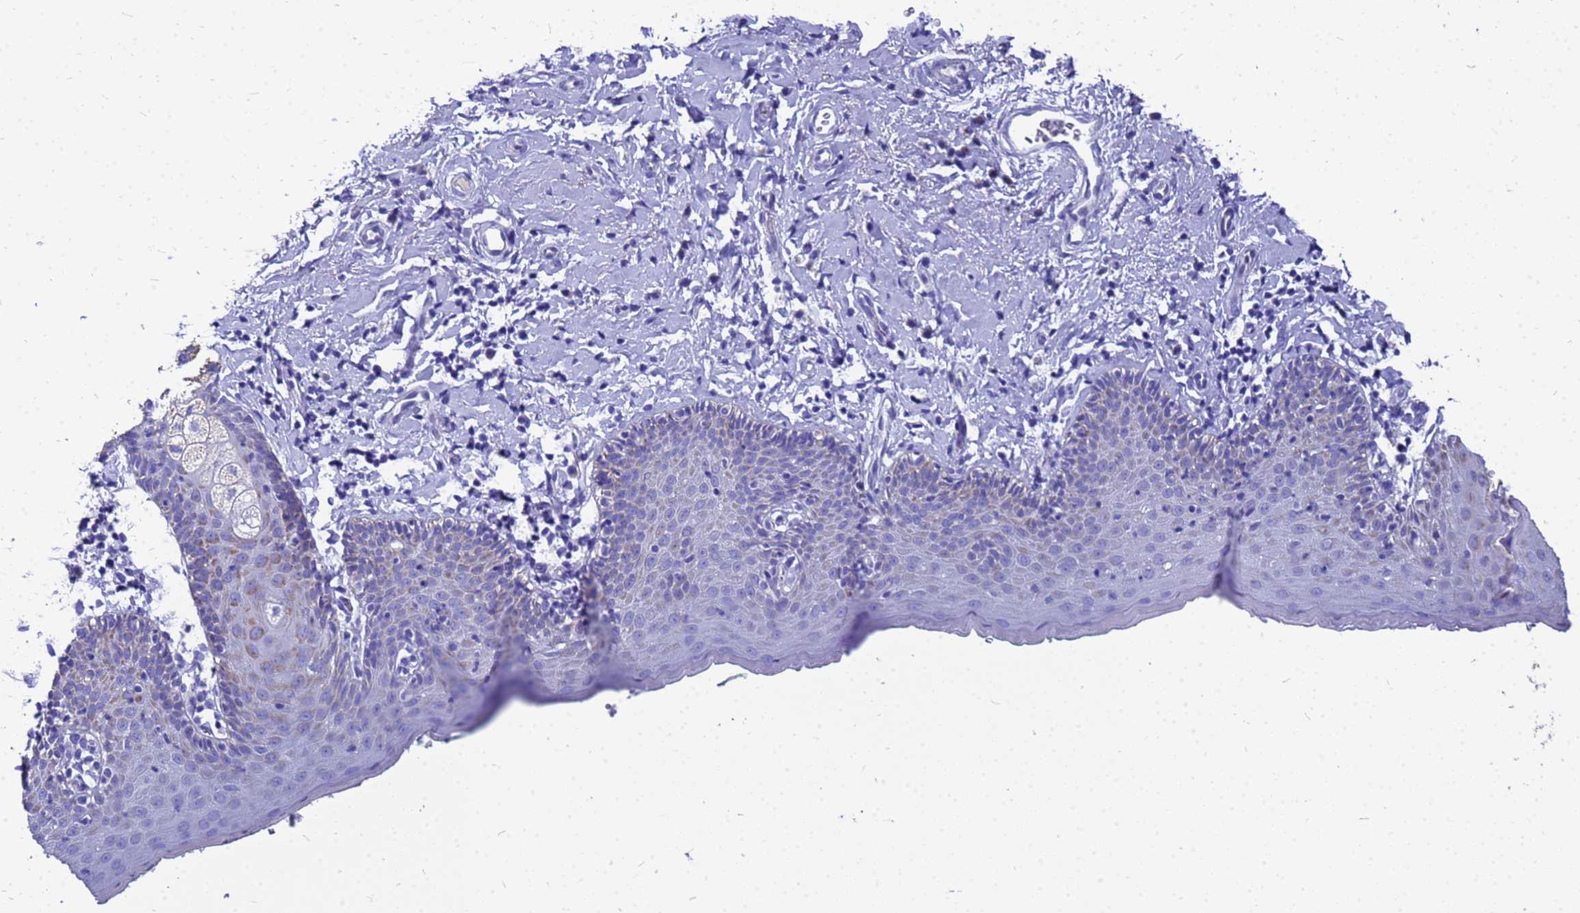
{"staining": {"intensity": "weak", "quantity": "<25%", "location": "cytoplasmic/membranous"}, "tissue": "skin", "cell_type": "Epidermal cells", "image_type": "normal", "snomed": [{"axis": "morphology", "description": "Normal tissue, NOS"}, {"axis": "topography", "description": "Vulva"}], "caption": "Image shows no protein expression in epidermal cells of normal skin. (DAB immunohistochemistry with hematoxylin counter stain).", "gene": "OR52E2", "patient": {"sex": "female", "age": 66}}